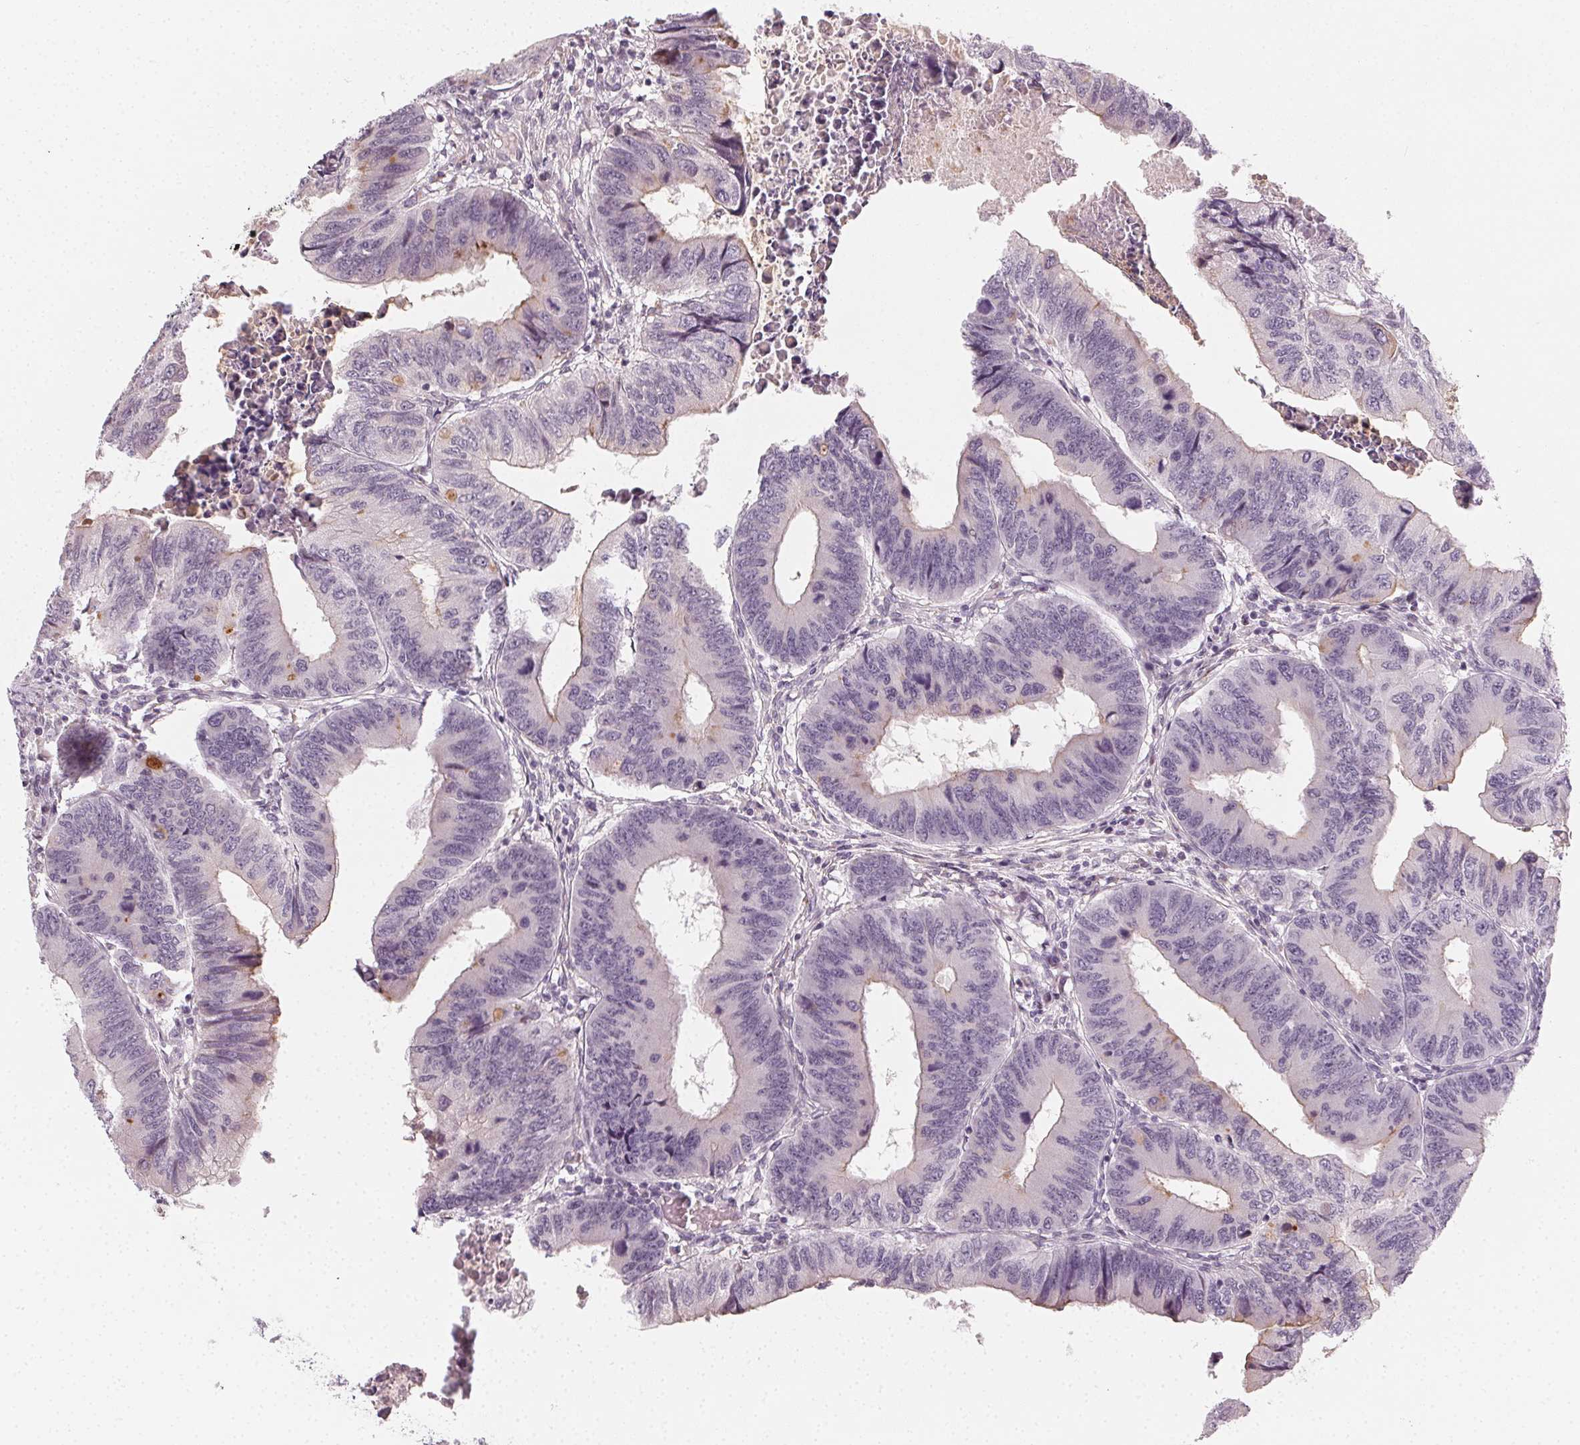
{"staining": {"intensity": "weak", "quantity": "<25%", "location": "cytoplasmic/membranous"}, "tissue": "colorectal cancer", "cell_type": "Tumor cells", "image_type": "cancer", "snomed": [{"axis": "morphology", "description": "Adenocarcinoma, NOS"}, {"axis": "topography", "description": "Colon"}], "caption": "High magnification brightfield microscopy of colorectal adenocarcinoma stained with DAB (3,3'-diaminobenzidine) (brown) and counterstained with hematoxylin (blue): tumor cells show no significant positivity.", "gene": "CCDC96", "patient": {"sex": "male", "age": 53}}